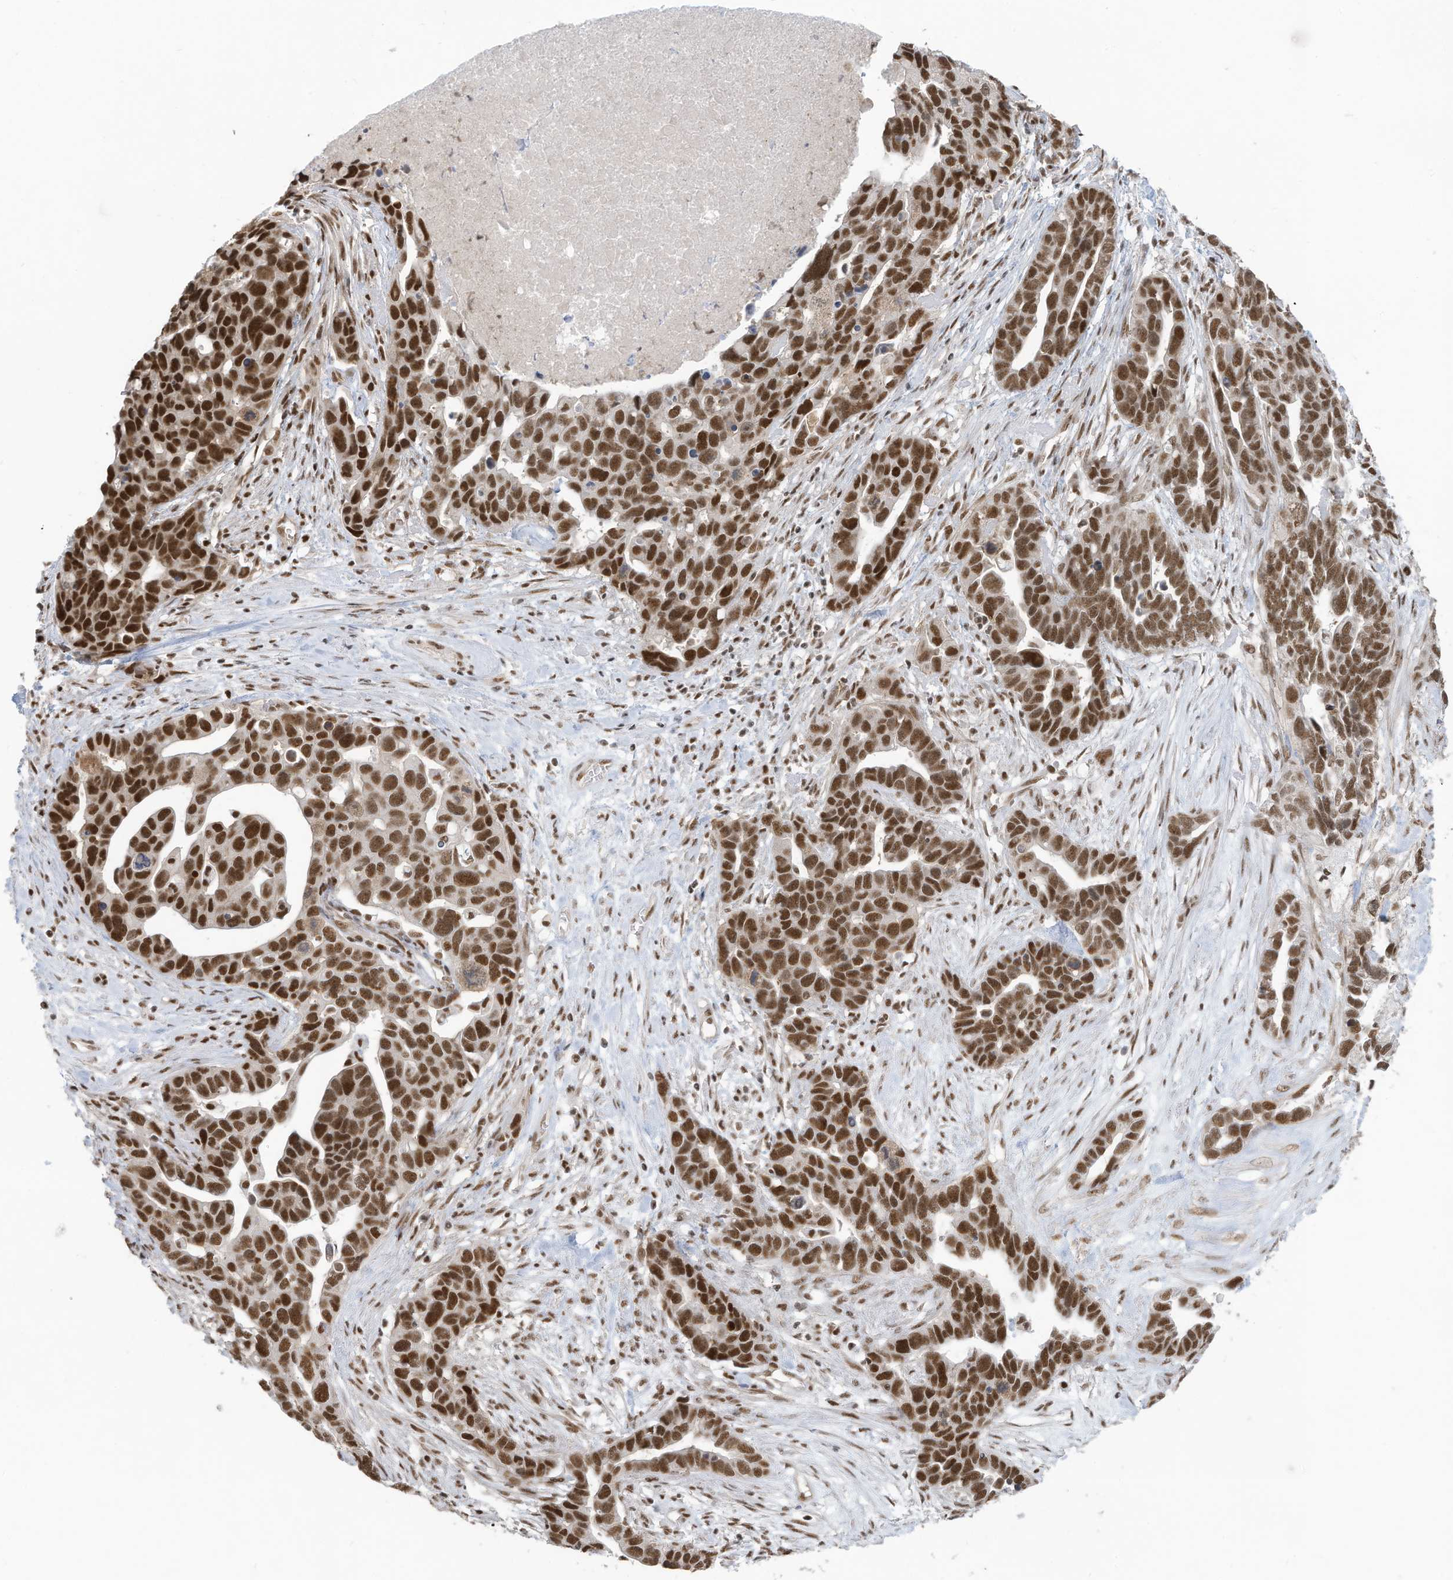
{"staining": {"intensity": "strong", "quantity": ">75%", "location": "nuclear"}, "tissue": "ovarian cancer", "cell_type": "Tumor cells", "image_type": "cancer", "snomed": [{"axis": "morphology", "description": "Cystadenocarcinoma, serous, NOS"}, {"axis": "topography", "description": "Ovary"}], "caption": "DAB (3,3'-diaminobenzidine) immunohistochemical staining of ovarian serous cystadenocarcinoma reveals strong nuclear protein expression in approximately >75% of tumor cells.", "gene": "DBR1", "patient": {"sex": "female", "age": 54}}